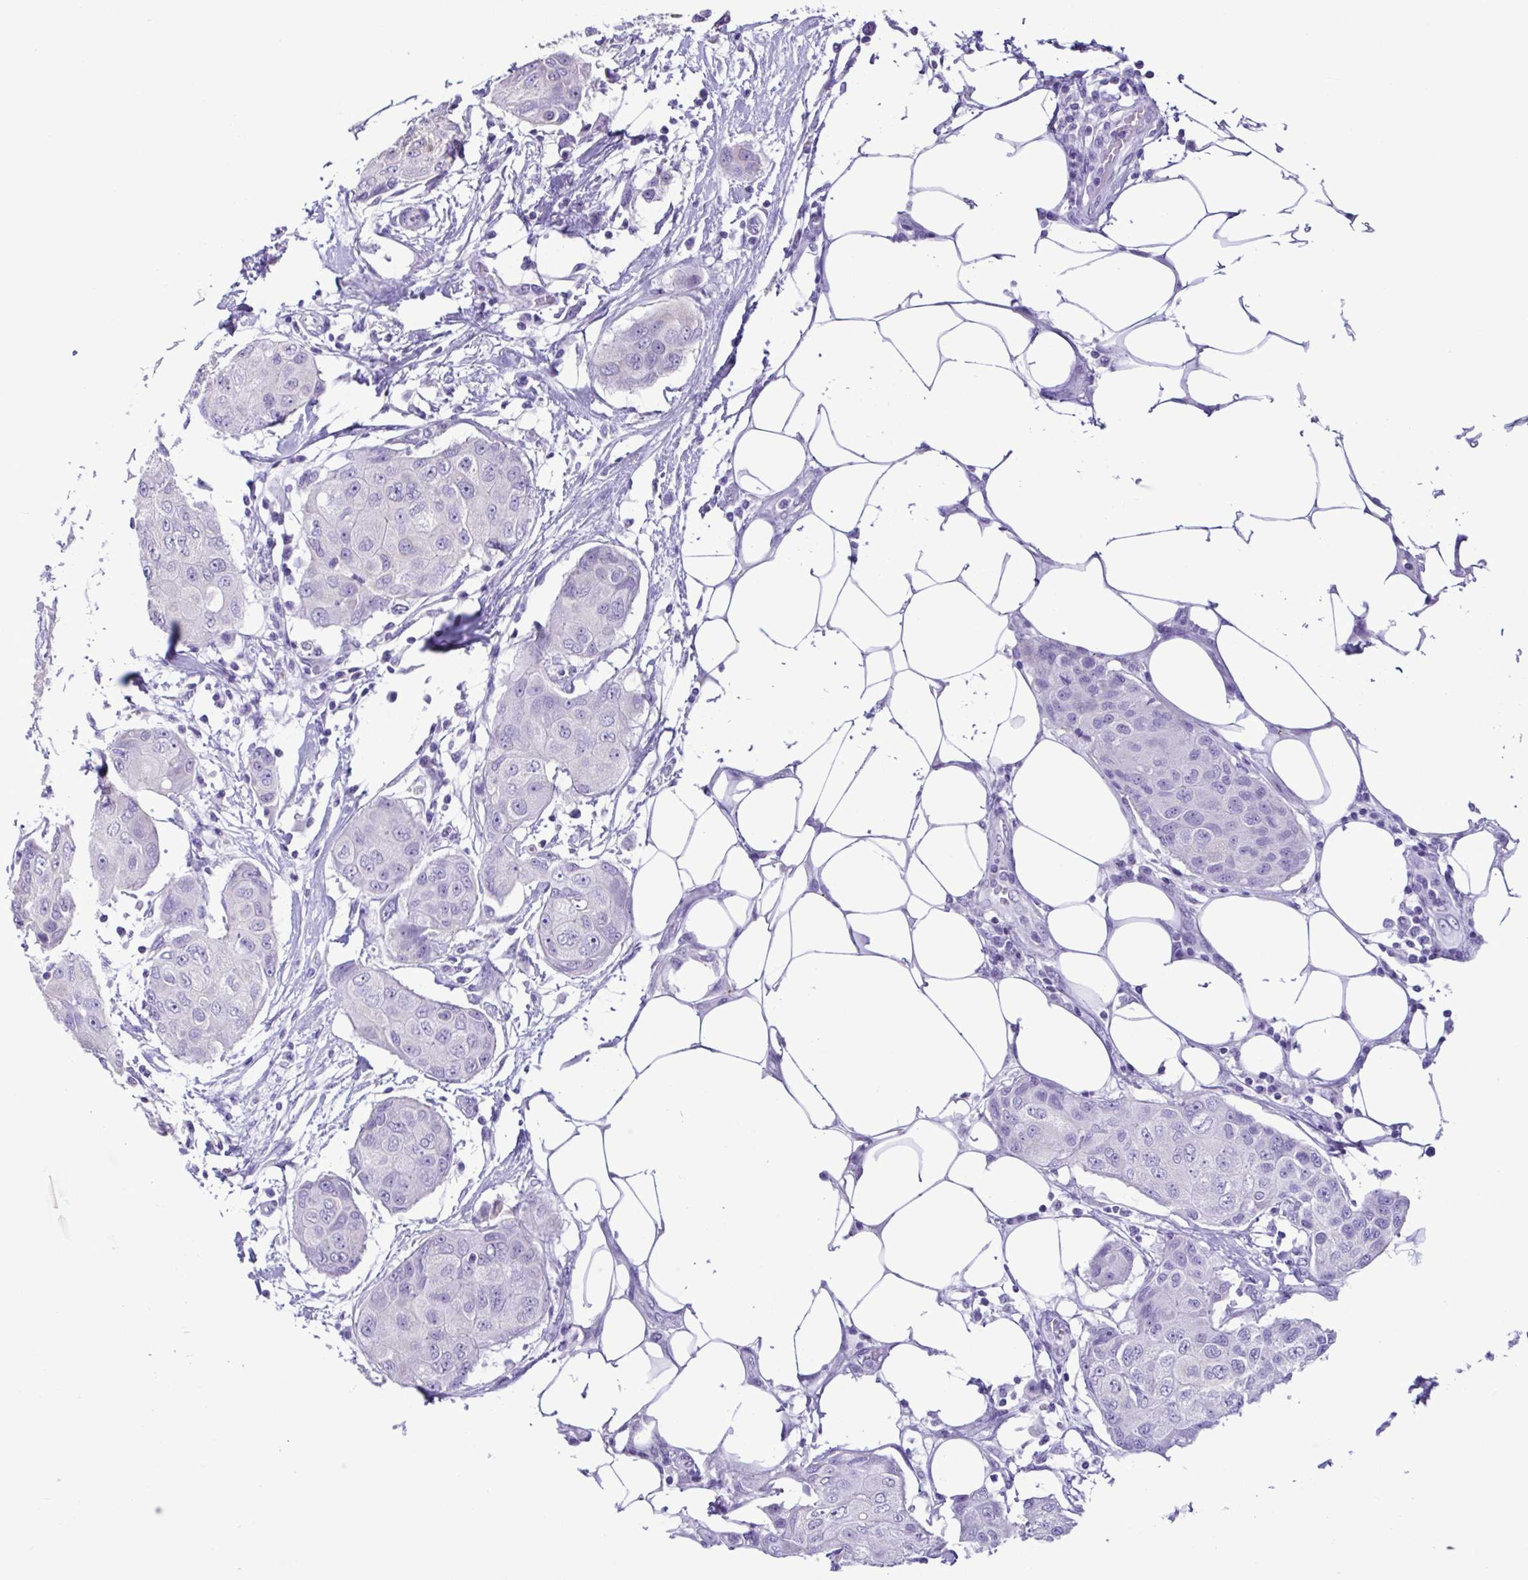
{"staining": {"intensity": "negative", "quantity": "none", "location": "none"}, "tissue": "breast cancer", "cell_type": "Tumor cells", "image_type": "cancer", "snomed": [{"axis": "morphology", "description": "Duct carcinoma"}, {"axis": "topography", "description": "Breast"}, {"axis": "topography", "description": "Lymph node"}], "caption": "Histopathology image shows no significant protein positivity in tumor cells of breast intraductal carcinoma.", "gene": "CBY2", "patient": {"sex": "female", "age": 80}}